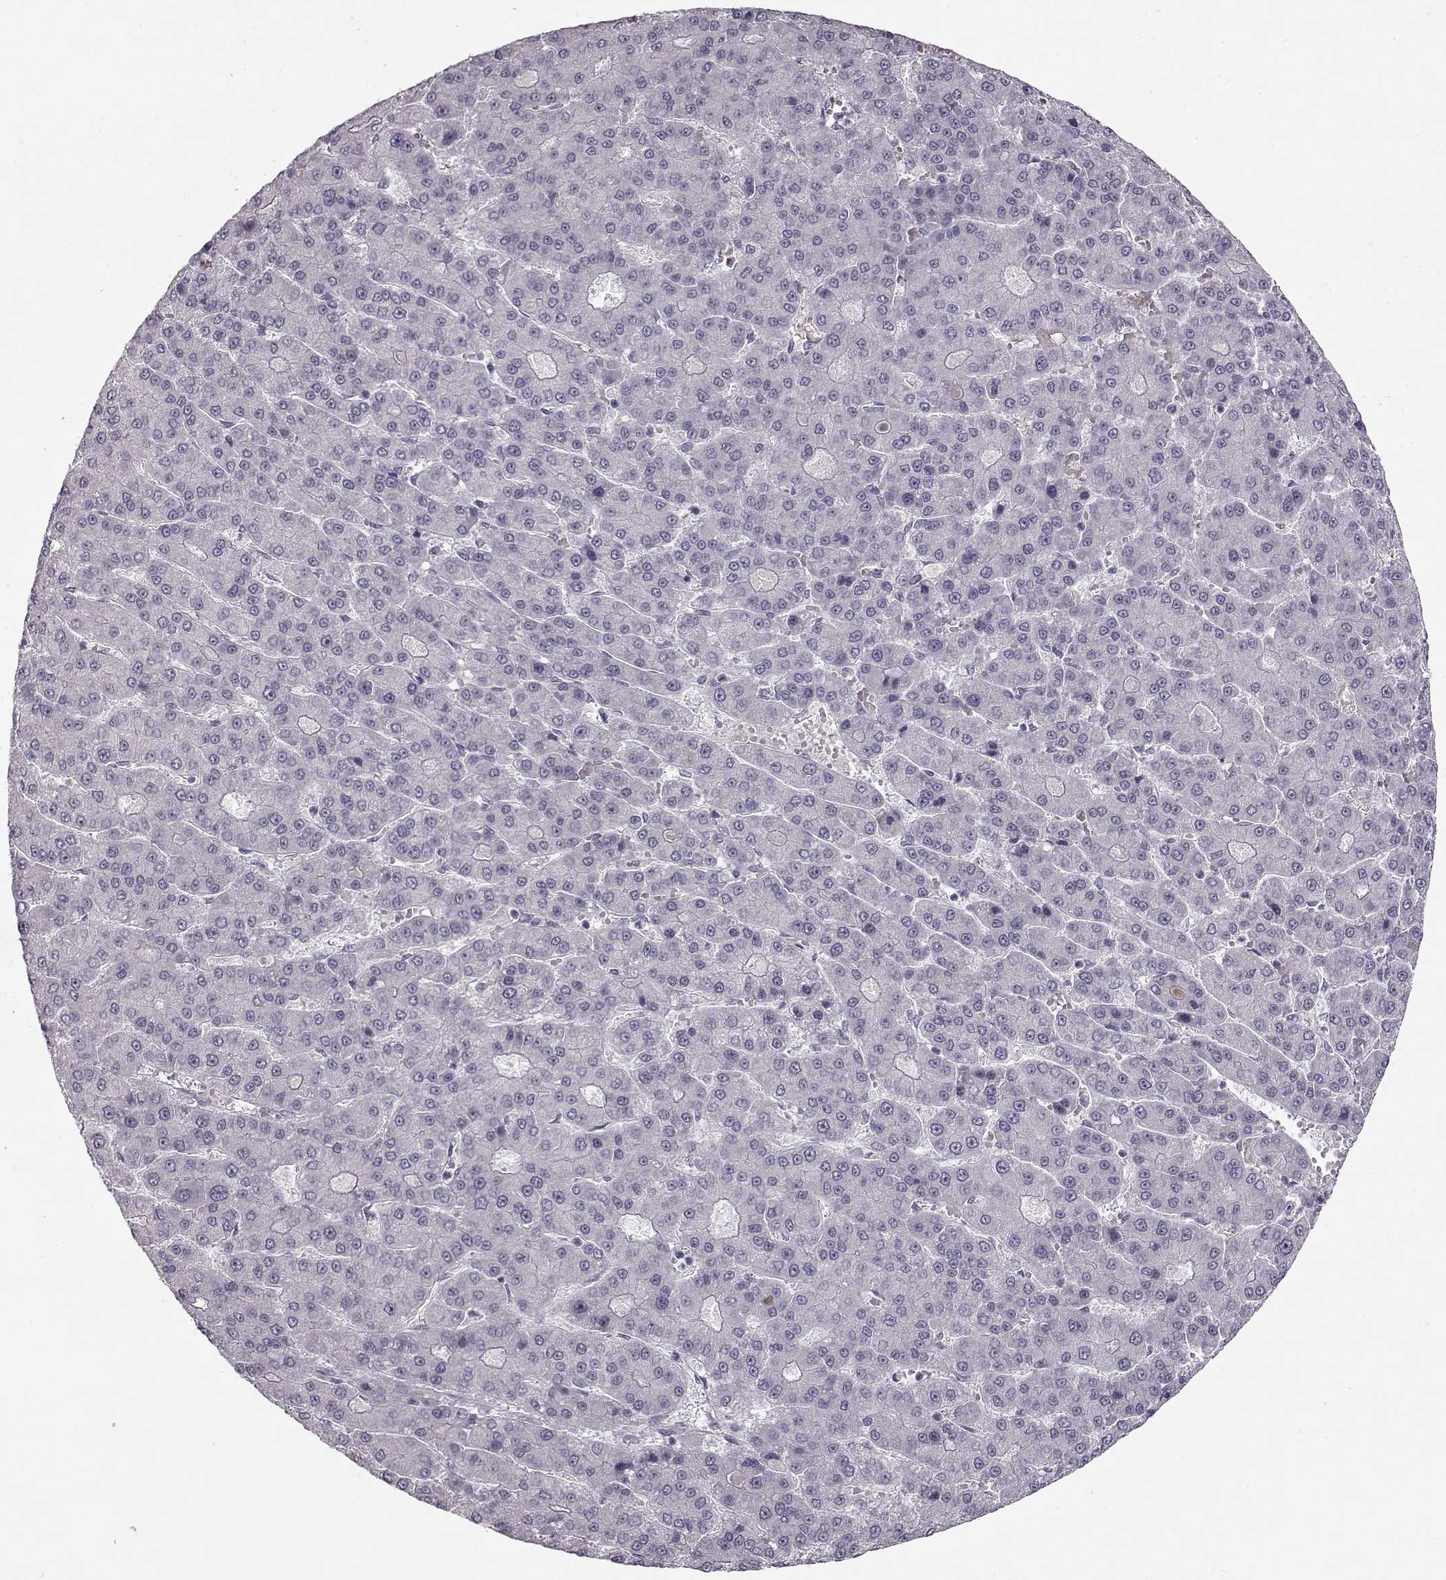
{"staining": {"intensity": "negative", "quantity": "none", "location": "none"}, "tissue": "liver cancer", "cell_type": "Tumor cells", "image_type": "cancer", "snomed": [{"axis": "morphology", "description": "Carcinoma, Hepatocellular, NOS"}, {"axis": "topography", "description": "Liver"}], "caption": "Immunohistochemistry (IHC) of liver hepatocellular carcinoma demonstrates no positivity in tumor cells. (Stains: DAB (3,3'-diaminobenzidine) immunohistochemistry with hematoxylin counter stain, Microscopy: brightfield microscopy at high magnification).", "gene": "PCP4", "patient": {"sex": "male", "age": 70}}